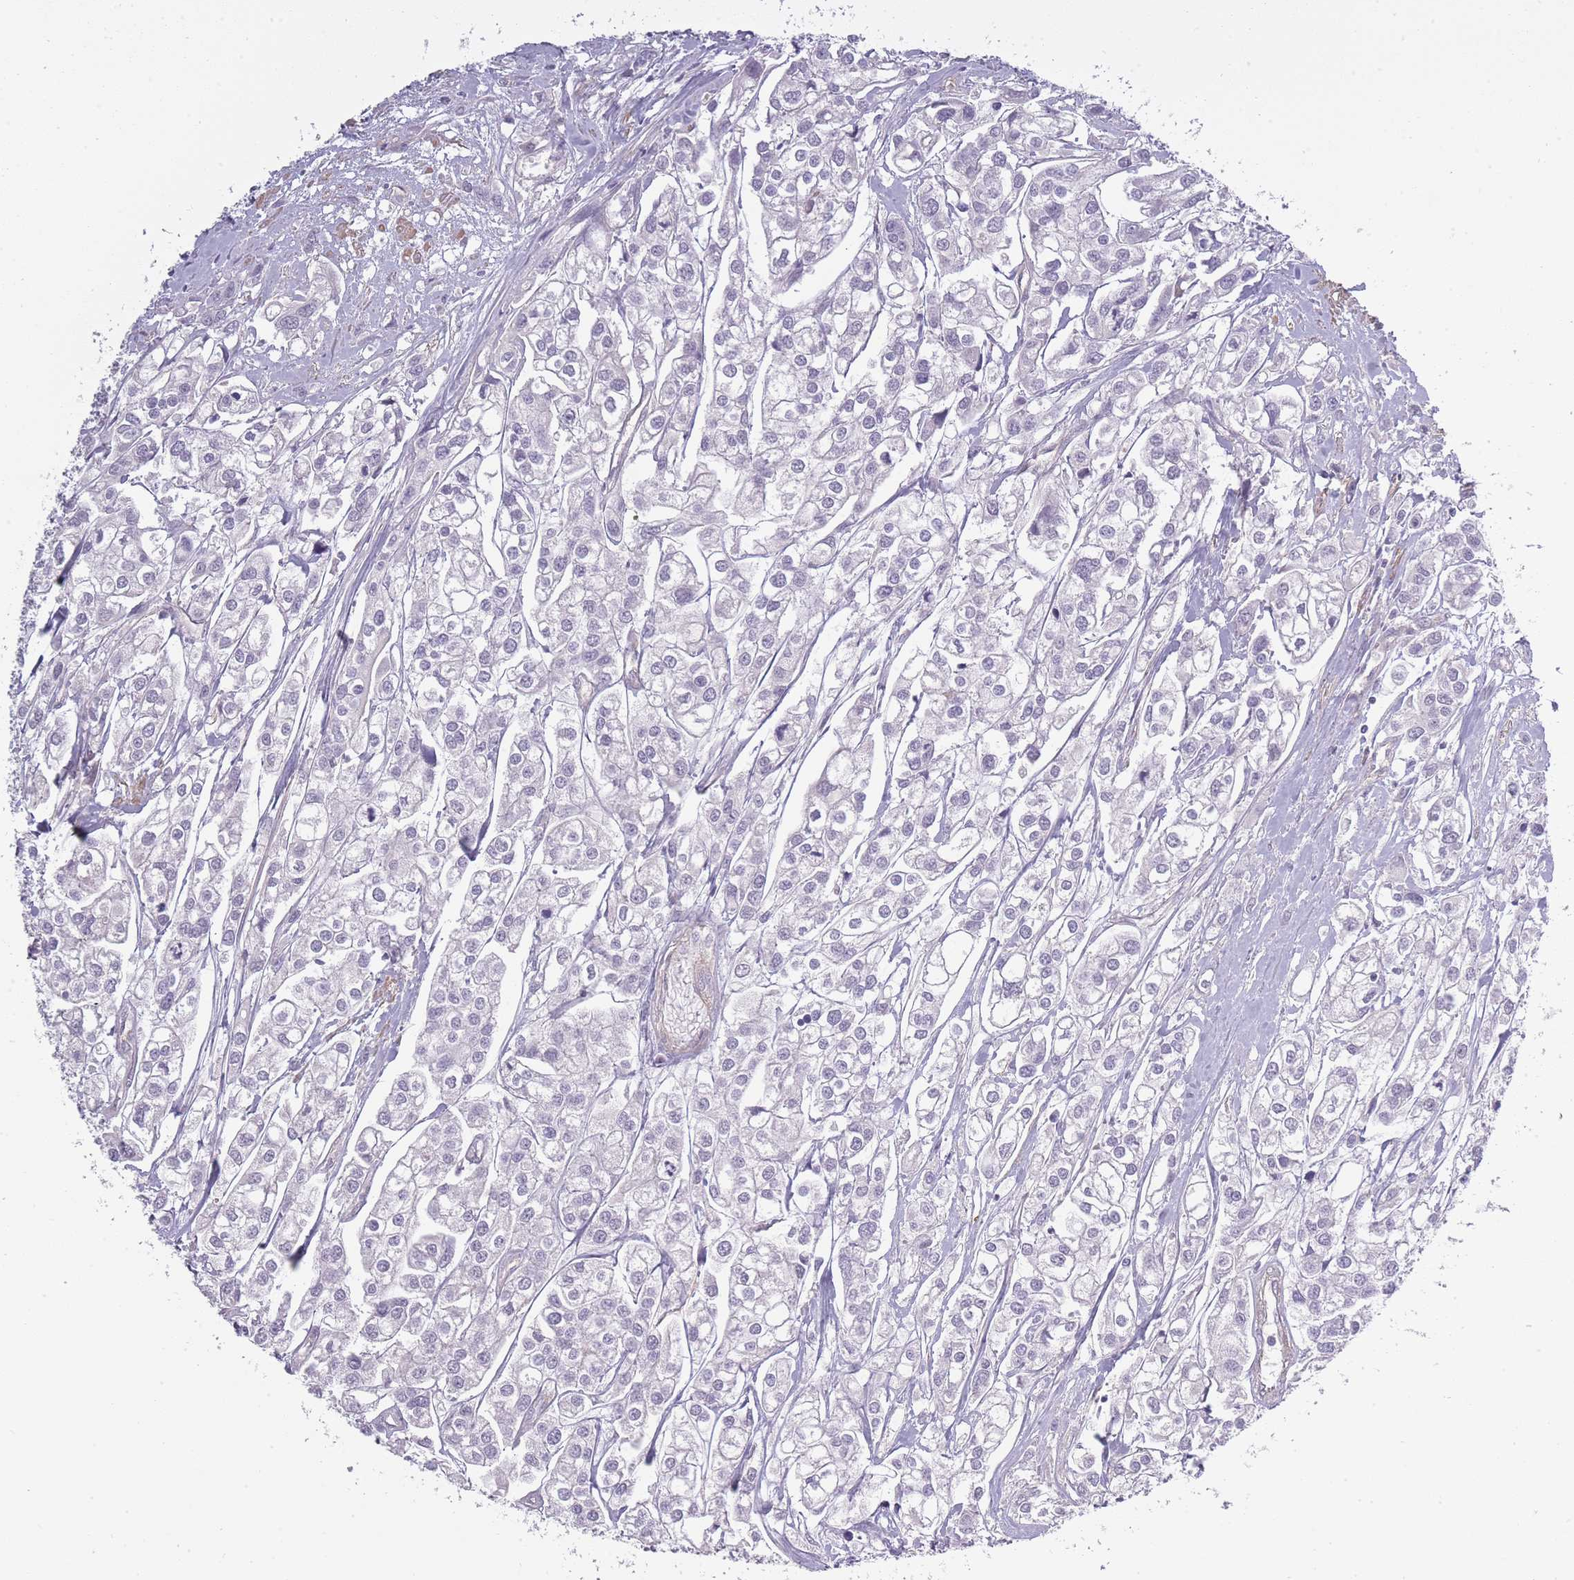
{"staining": {"intensity": "negative", "quantity": "none", "location": "none"}, "tissue": "urothelial cancer", "cell_type": "Tumor cells", "image_type": "cancer", "snomed": [{"axis": "morphology", "description": "Urothelial carcinoma, High grade"}, {"axis": "topography", "description": "Urinary bladder"}], "caption": "A micrograph of human urothelial cancer is negative for staining in tumor cells.", "gene": "SLC8A2", "patient": {"sex": "male", "age": 67}}